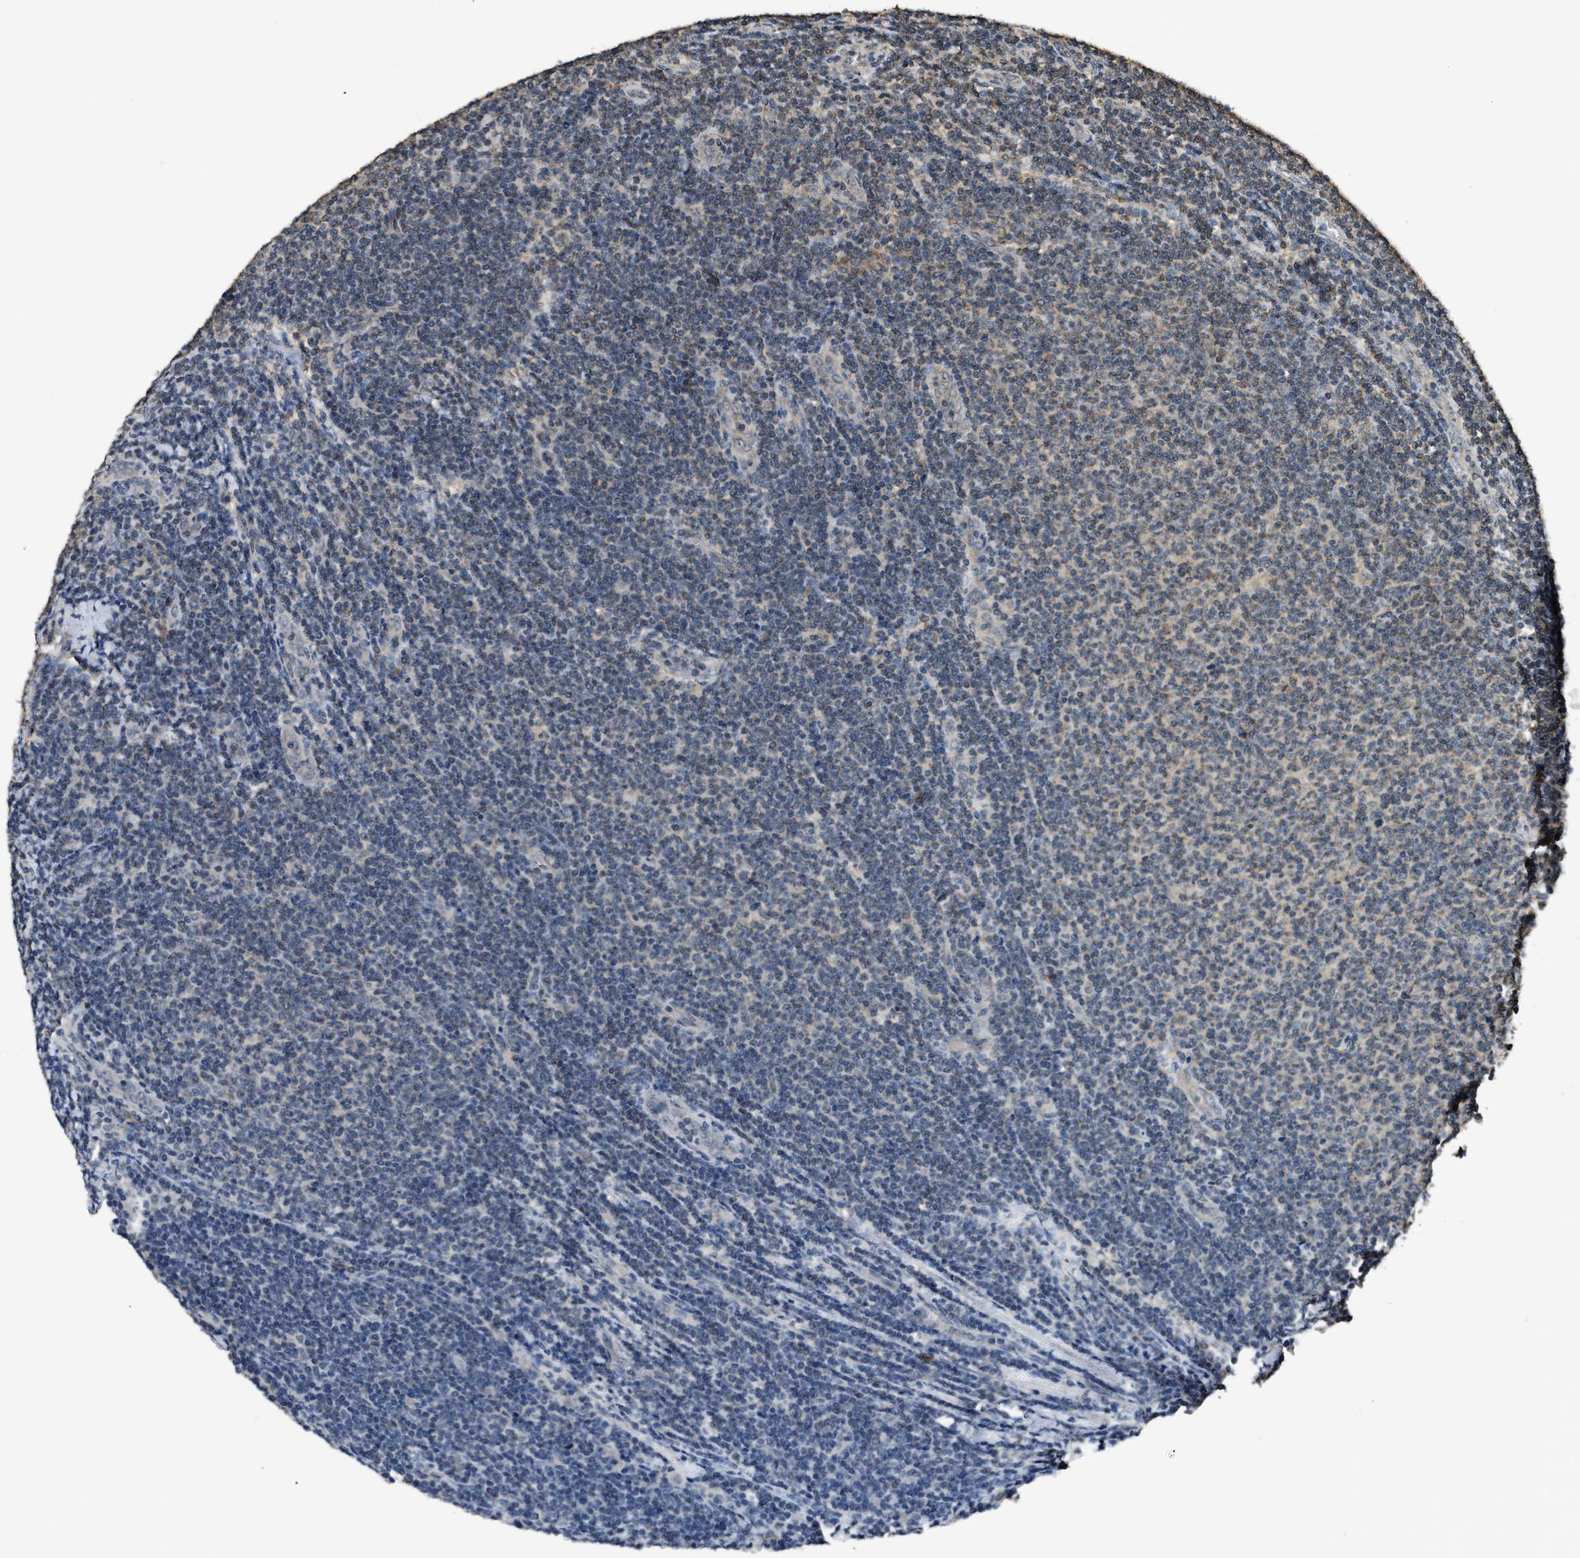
{"staining": {"intensity": "negative", "quantity": "none", "location": "none"}, "tissue": "lymphoma", "cell_type": "Tumor cells", "image_type": "cancer", "snomed": [{"axis": "morphology", "description": "Malignant lymphoma, non-Hodgkin's type, Low grade"}, {"axis": "topography", "description": "Lymph node"}], "caption": "An IHC image of lymphoma is shown. There is no staining in tumor cells of lymphoma.", "gene": "DENND6B", "patient": {"sex": "male", "age": 66}}